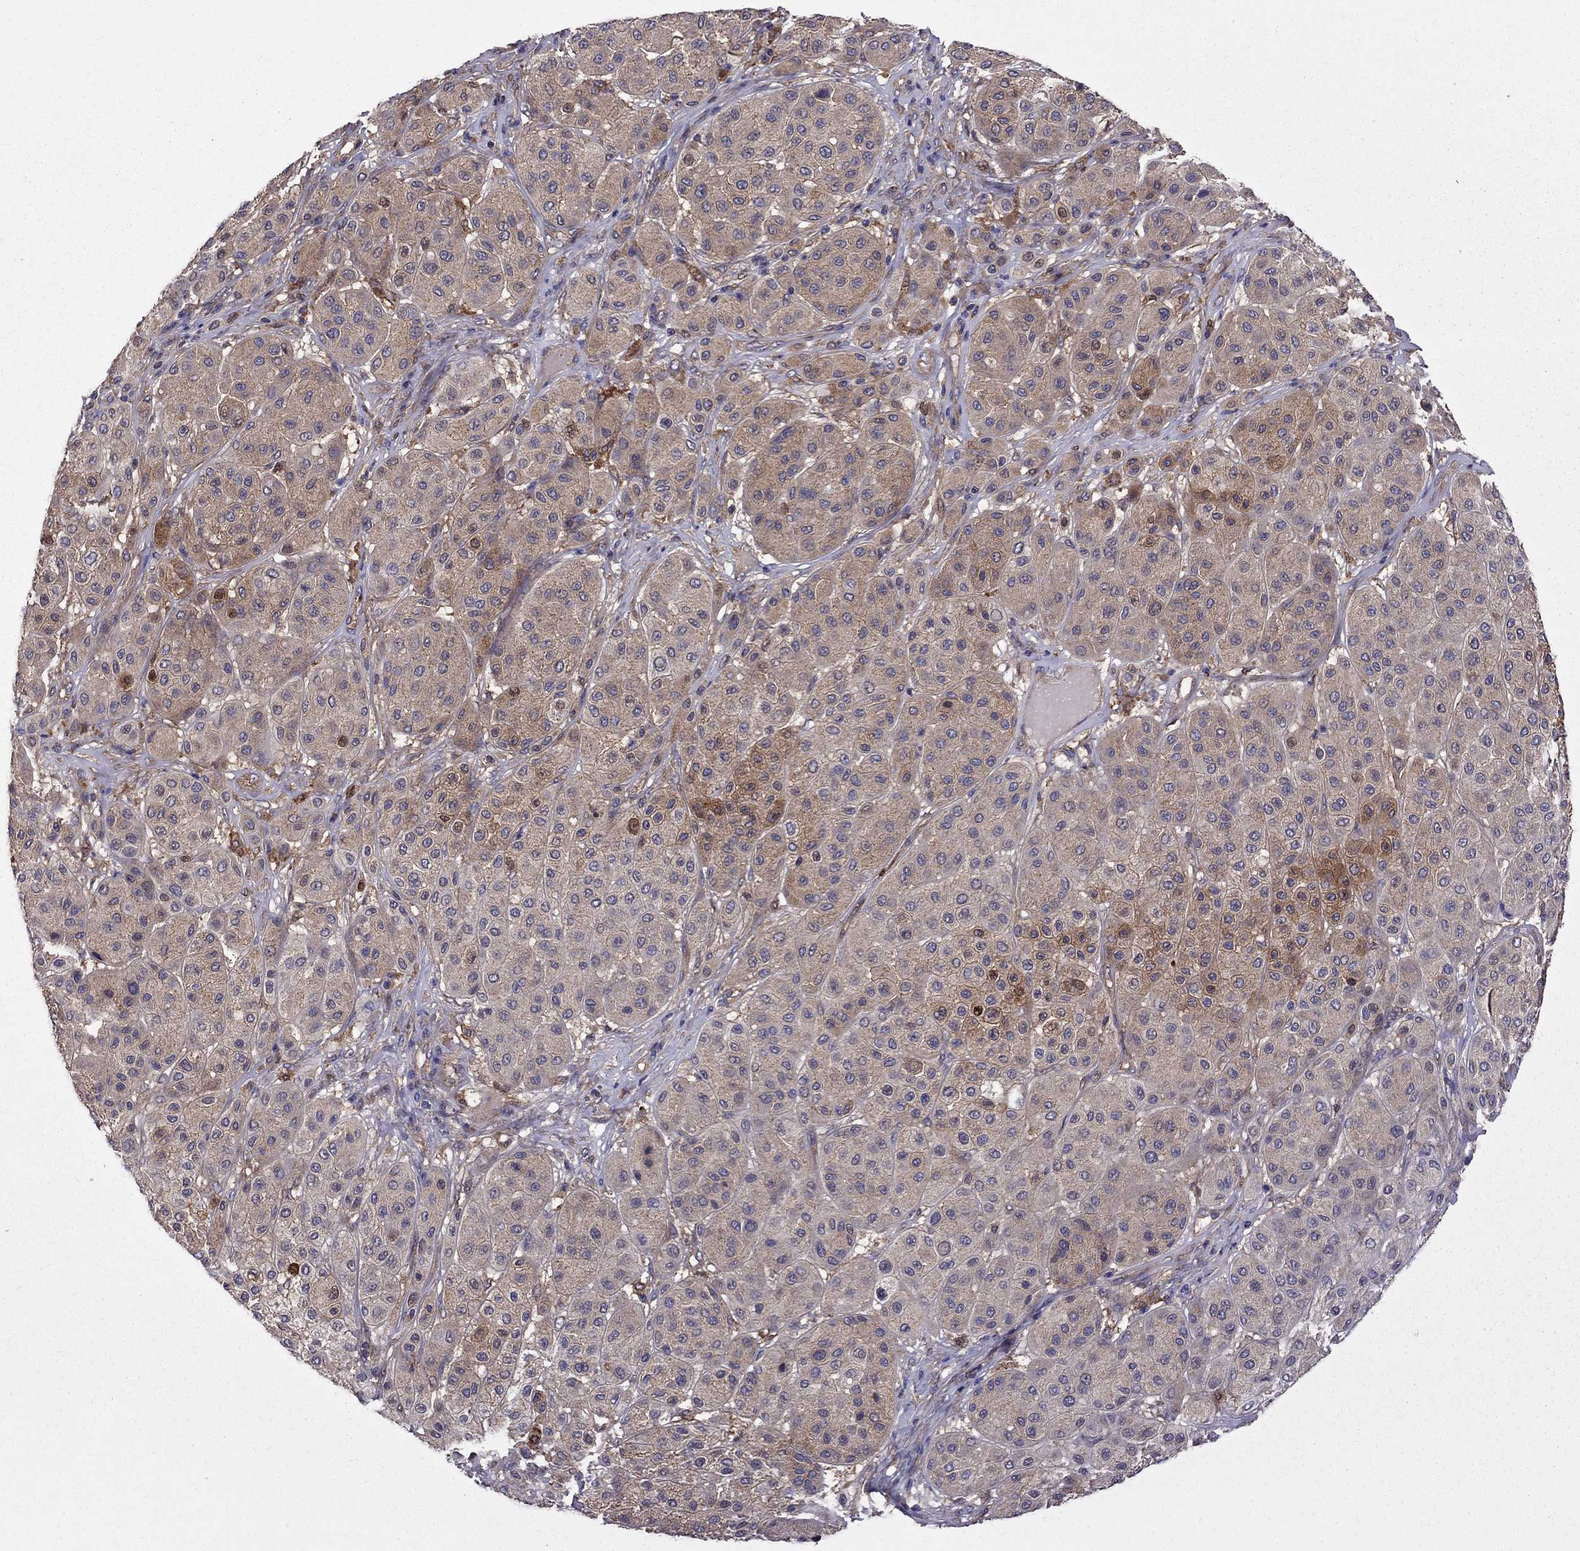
{"staining": {"intensity": "weak", "quantity": ">75%", "location": "cytoplasmic/membranous"}, "tissue": "melanoma", "cell_type": "Tumor cells", "image_type": "cancer", "snomed": [{"axis": "morphology", "description": "Malignant melanoma, Metastatic site"}, {"axis": "topography", "description": "Smooth muscle"}], "caption": "A brown stain labels weak cytoplasmic/membranous expression of a protein in human malignant melanoma (metastatic site) tumor cells.", "gene": "ITGB1", "patient": {"sex": "male", "age": 41}}